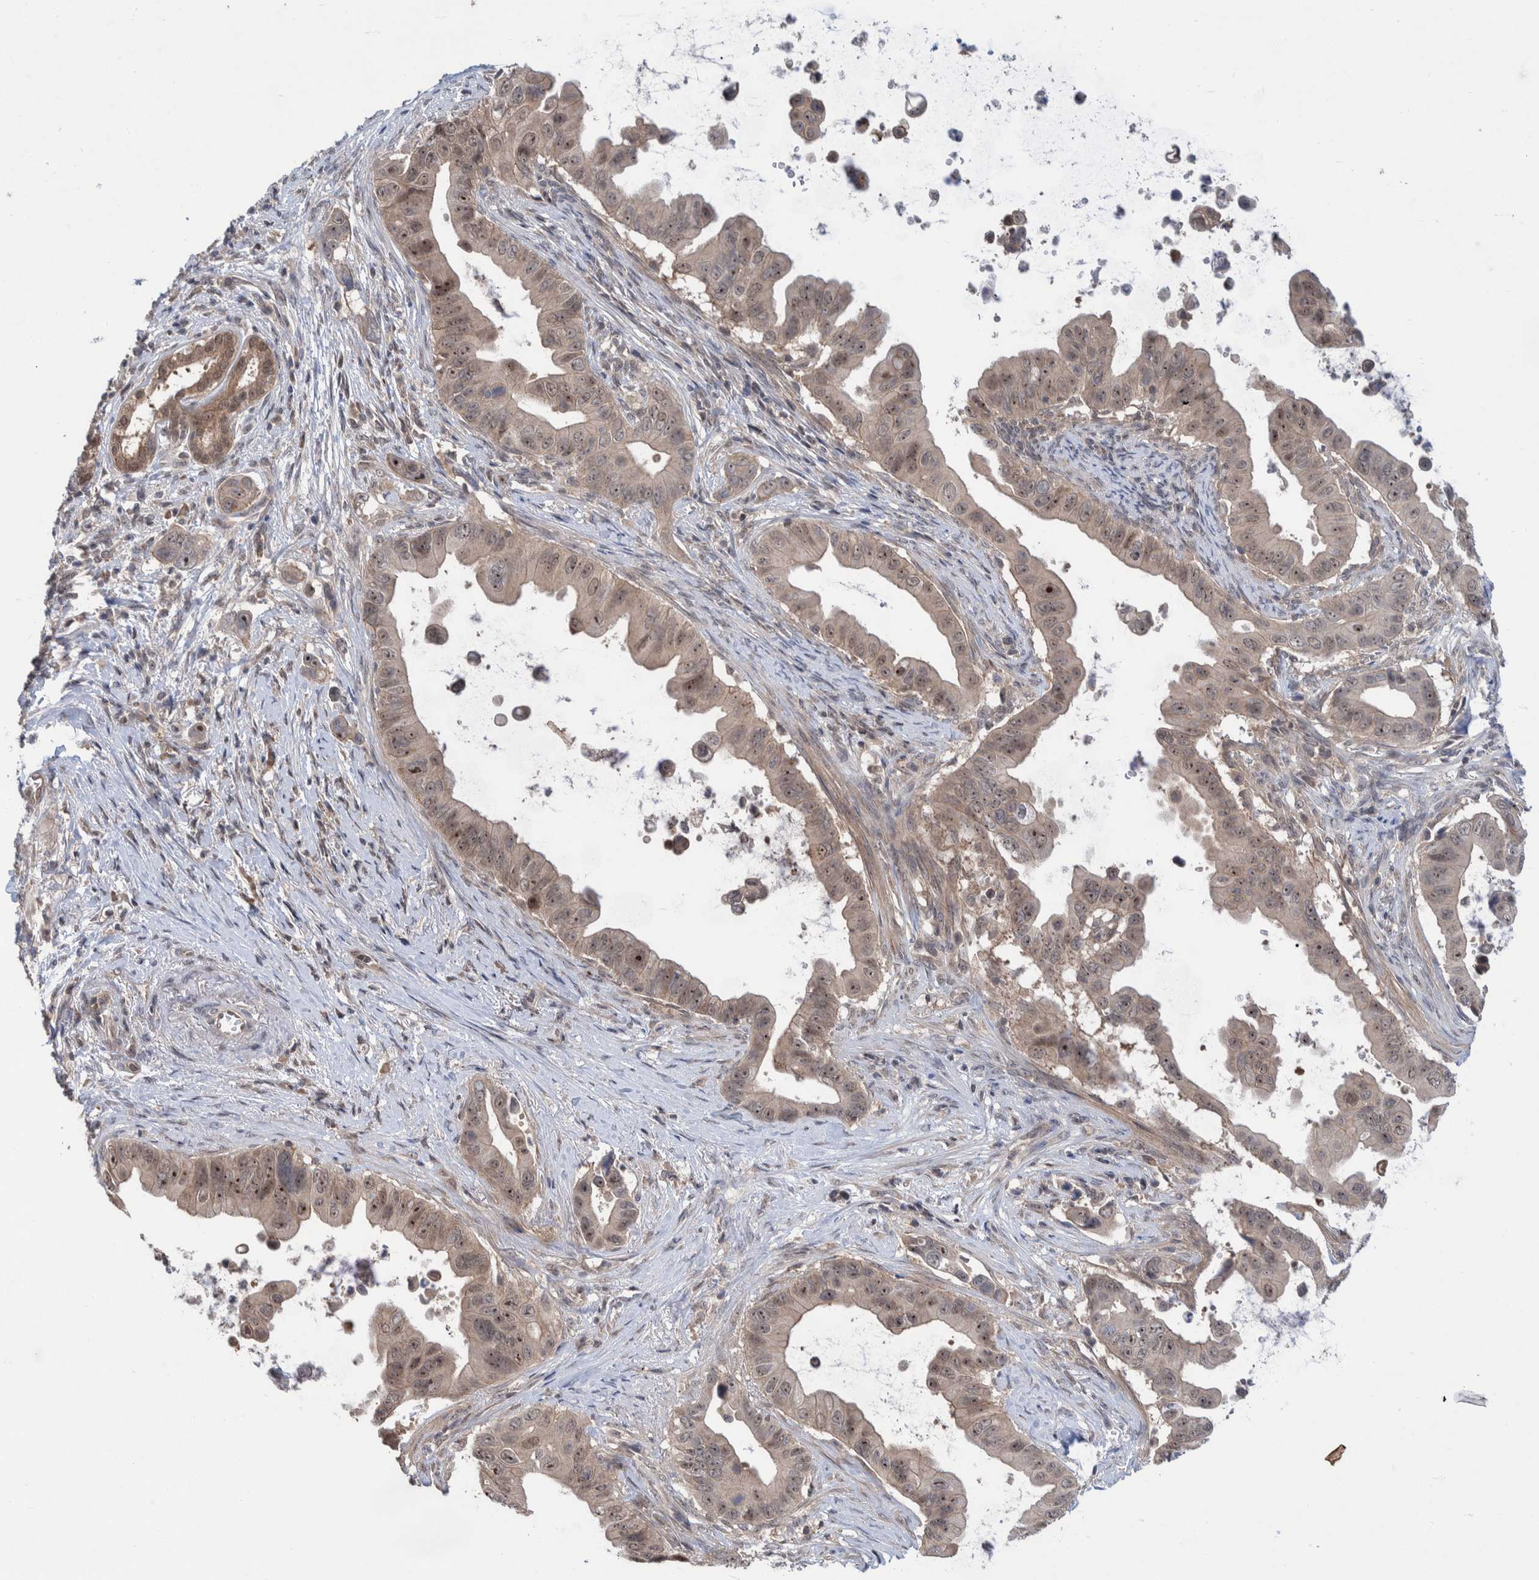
{"staining": {"intensity": "weak", "quantity": ">75%", "location": "cytoplasmic/membranous,nuclear"}, "tissue": "pancreatic cancer", "cell_type": "Tumor cells", "image_type": "cancer", "snomed": [{"axis": "morphology", "description": "Adenocarcinoma, NOS"}, {"axis": "topography", "description": "Pancreas"}], "caption": "A histopathology image showing weak cytoplasmic/membranous and nuclear expression in approximately >75% of tumor cells in adenocarcinoma (pancreatic), as visualized by brown immunohistochemical staining.", "gene": "PLPBP", "patient": {"sex": "female", "age": 72}}